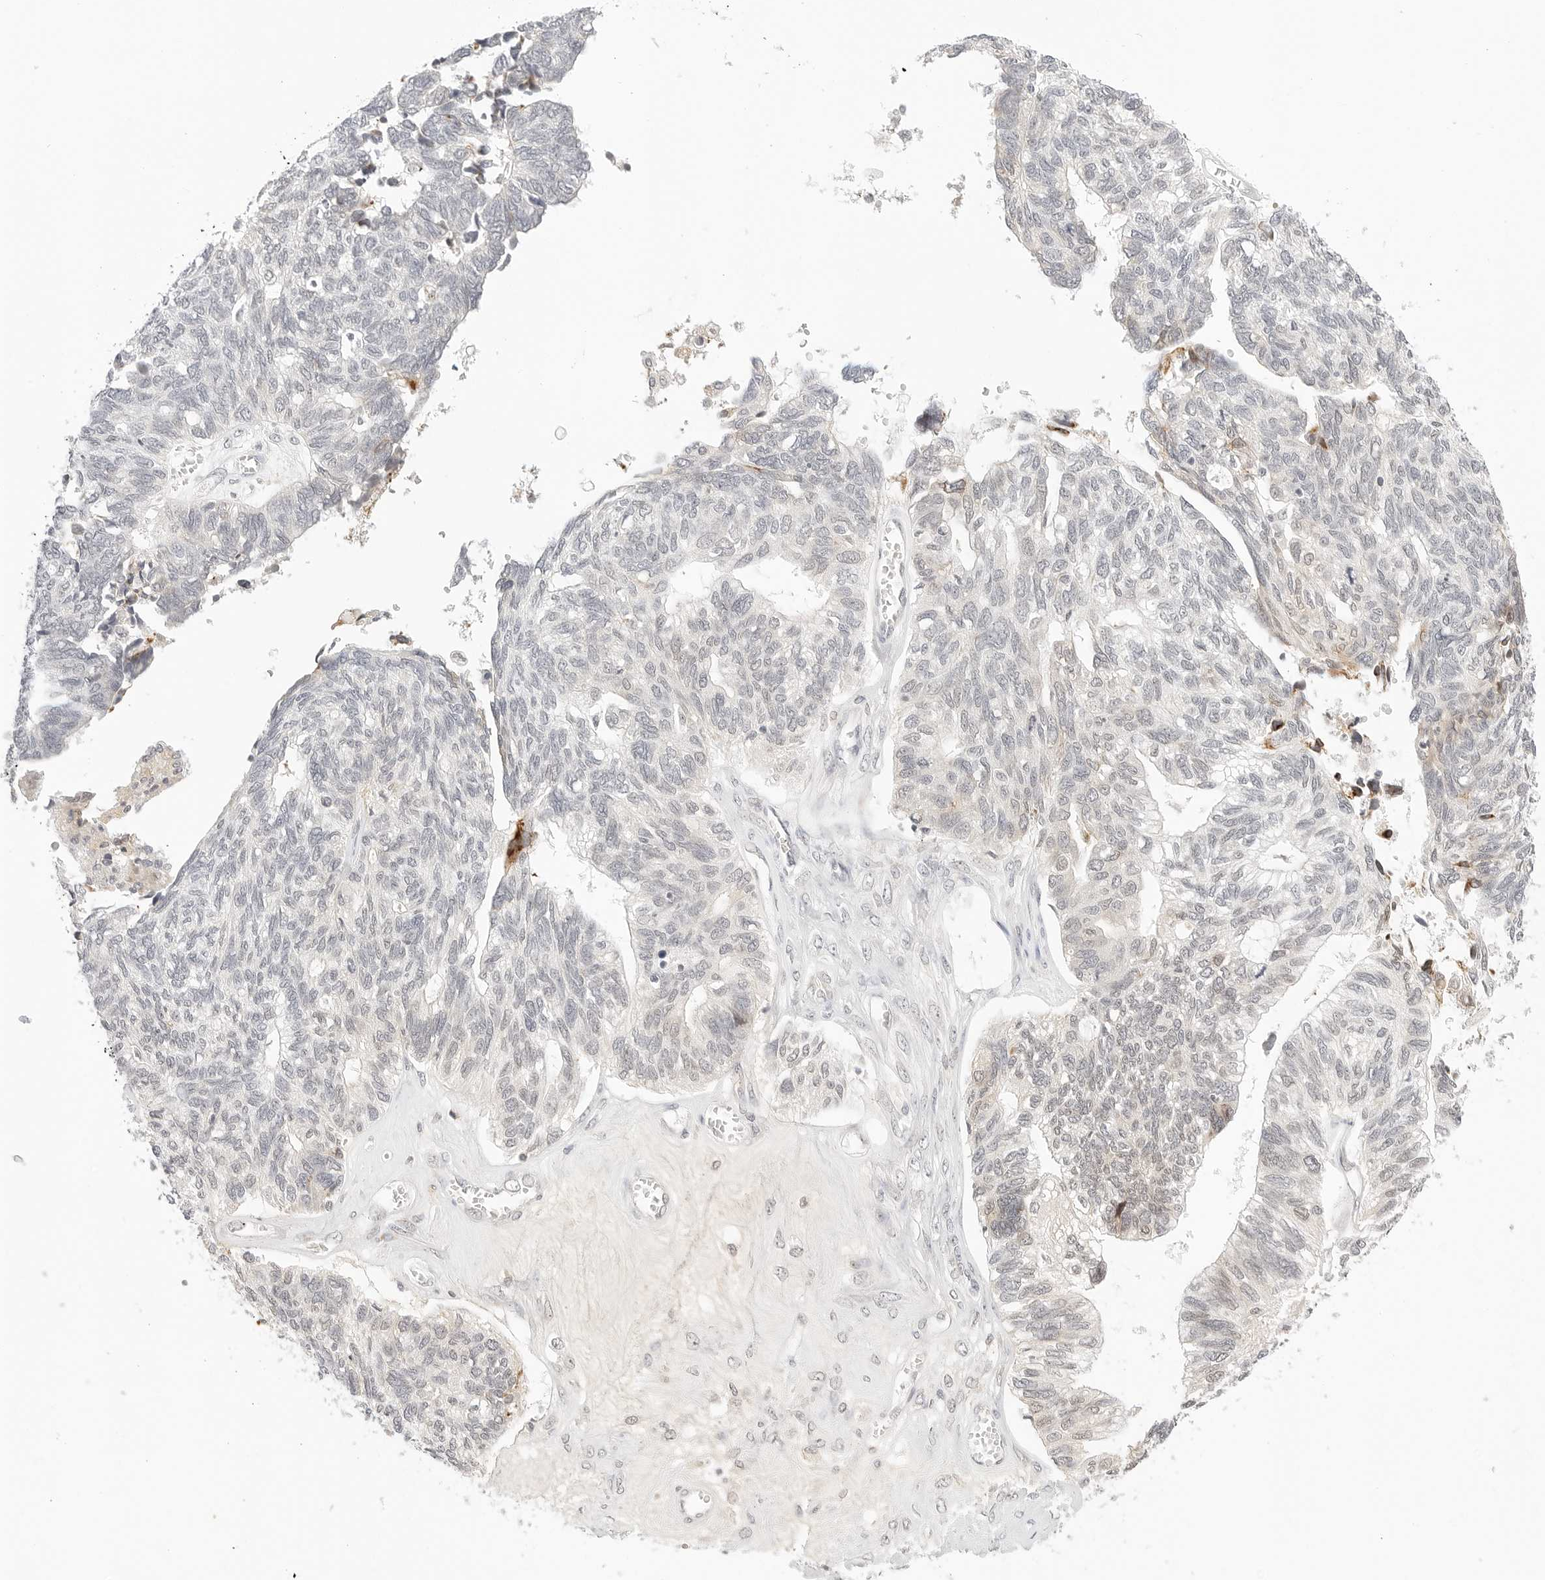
{"staining": {"intensity": "weak", "quantity": "<25%", "location": "nuclear"}, "tissue": "ovarian cancer", "cell_type": "Tumor cells", "image_type": "cancer", "snomed": [{"axis": "morphology", "description": "Cystadenocarcinoma, serous, NOS"}, {"axis": "topography", "description": "Ovary"}], "caption": "IHC of ovarian cancer shows no staining in tumor cells. (DAB IHC visualized using brightfield microscopy, high magnification).", "gene": "XKR4", "patient": {"sex": "female", "age": 79}}